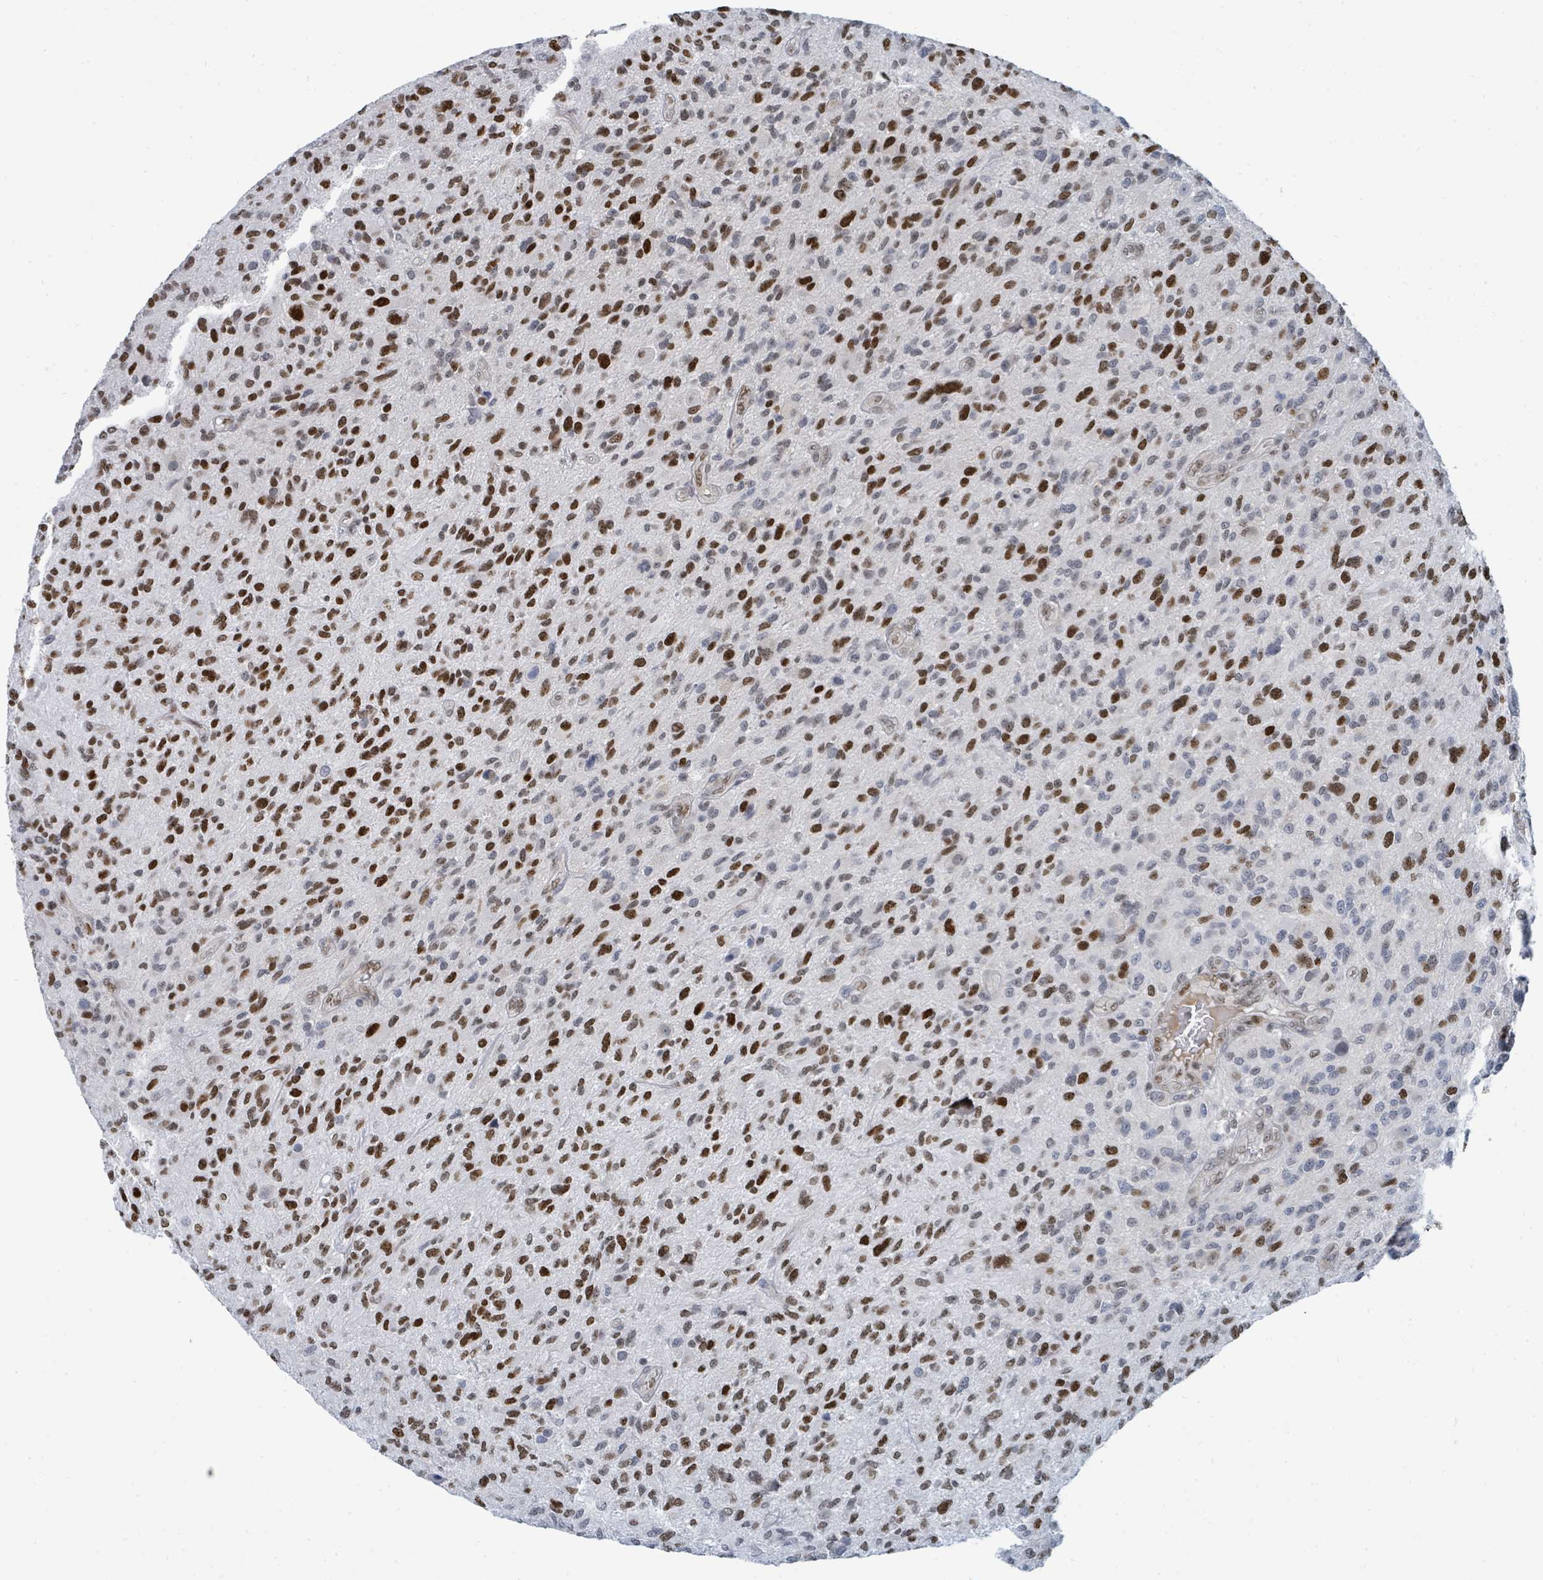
{"staining": {"intensity": "strong", "quantity": "25%-75%", "location": "nuclear"}, "tissue": "glioma", "cell_type": "Tumor cells", "image_type": "cancer", "snomed": [{"axis": "morphology", "description": "Glioma, malignant, High grade"}, {"axis": "topography", "description": "Brain"}], "caption": "A histopathology image showing strong nuclear positivity in approximately 25%-75% of tumor cells in glioma, as visualized by brown immunohistochemical staining.", "gene": "SUMO4", "patient": {"sex": "male", "age": 47}}